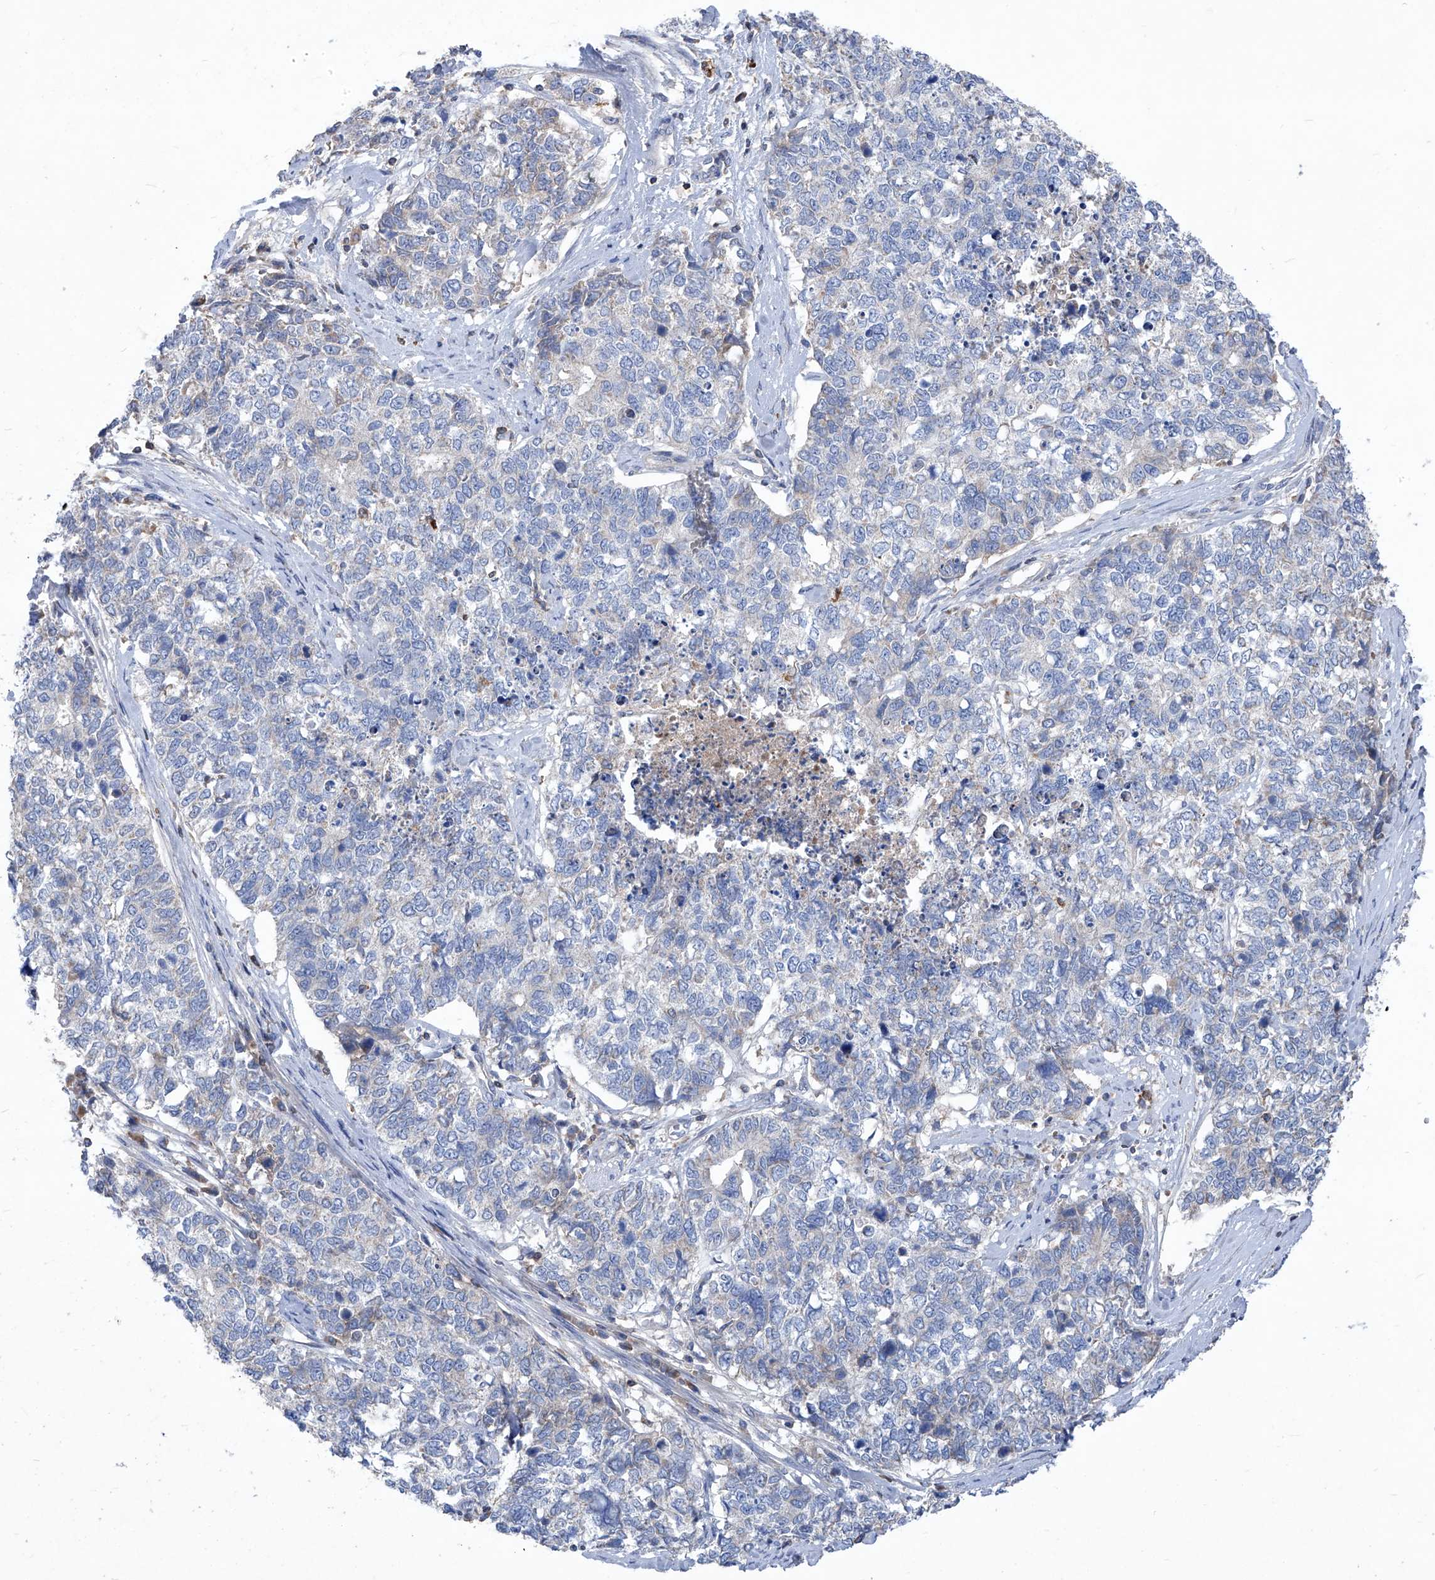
{"staining": {"intensity": "negative", "quantity": "none", "location": "none"}, "tissue": "cervical cancer", "cell_type": "Tumor cells", "image_type": "cancer", "snomed": [{"axis": "morphology", "description": "Squamous cell carcinoma, NOS"}, {"axis": "topography", "description": "Cervix"}], "caption": "The immunohistochemistry (IHC) micrograph has no significant expression in tumor cells of cervical cancer (squamous cell carcinoma) tissue. The staining was performed using DAB to visualize the protein expression in brown, while the nuclei were stained in blue with hematoxylin (Magnification: 20x).", "gene": "EPHA8", "patient": {"sex": "female", "age": 63}}